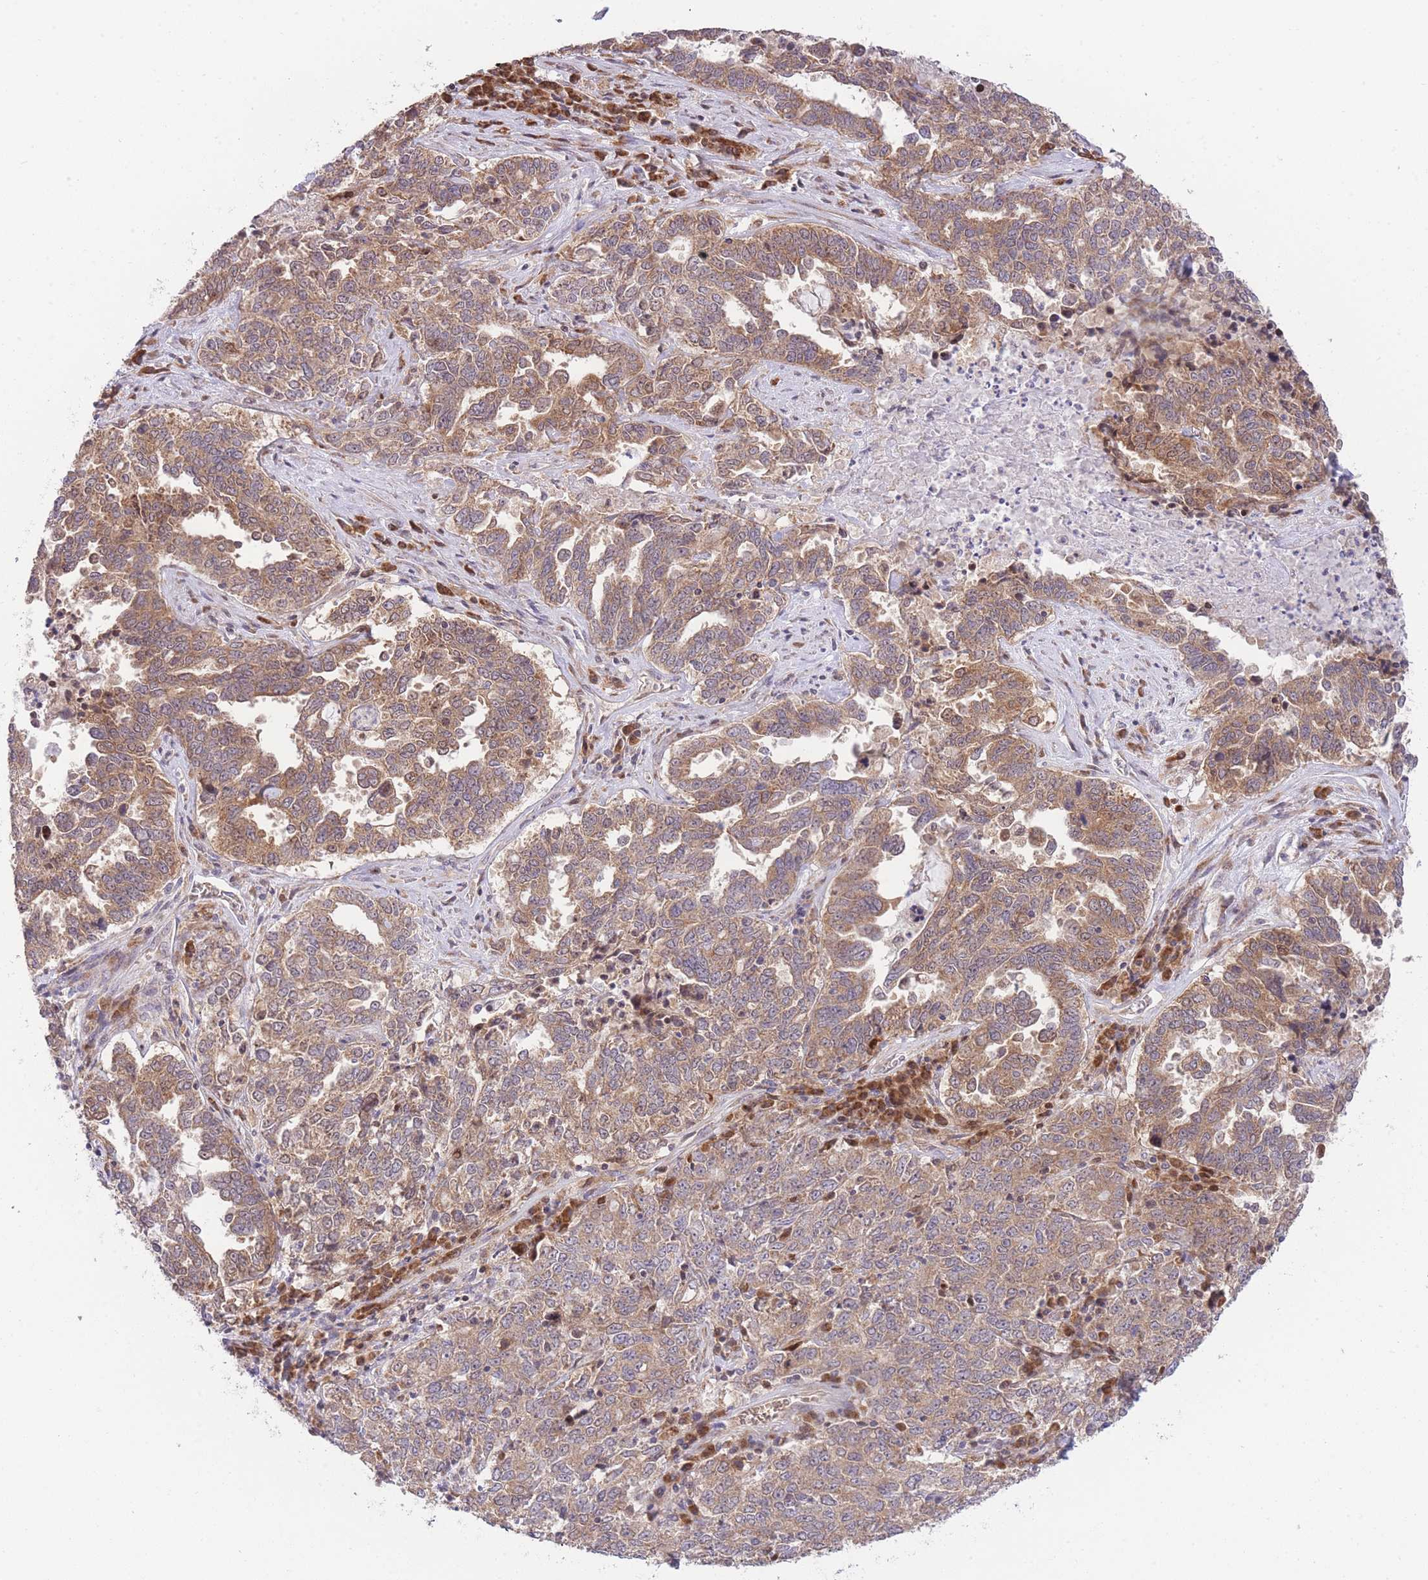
{"staining": {"intensity": "moderate", "quantity": ">75%", "location": "cytoplasmic/membranous"}, "tissue": "ovarian cancer", "cell_type": "Tumor cells", "image_type": "cancer", "snomed": [{"axis": "morphology", "description": "Carcinoma, endometroid"}, {"axis": "topography", "description": "Ovary"}], "caption": "Protein expression analysis of ovarian cancer (endometroid carcinoma) displays moderate cytoplasmic/membranous staining in about >75% of tumor cells.", "gene": "BOLA2B", "patient": {"sex": "female", "age": 62}}